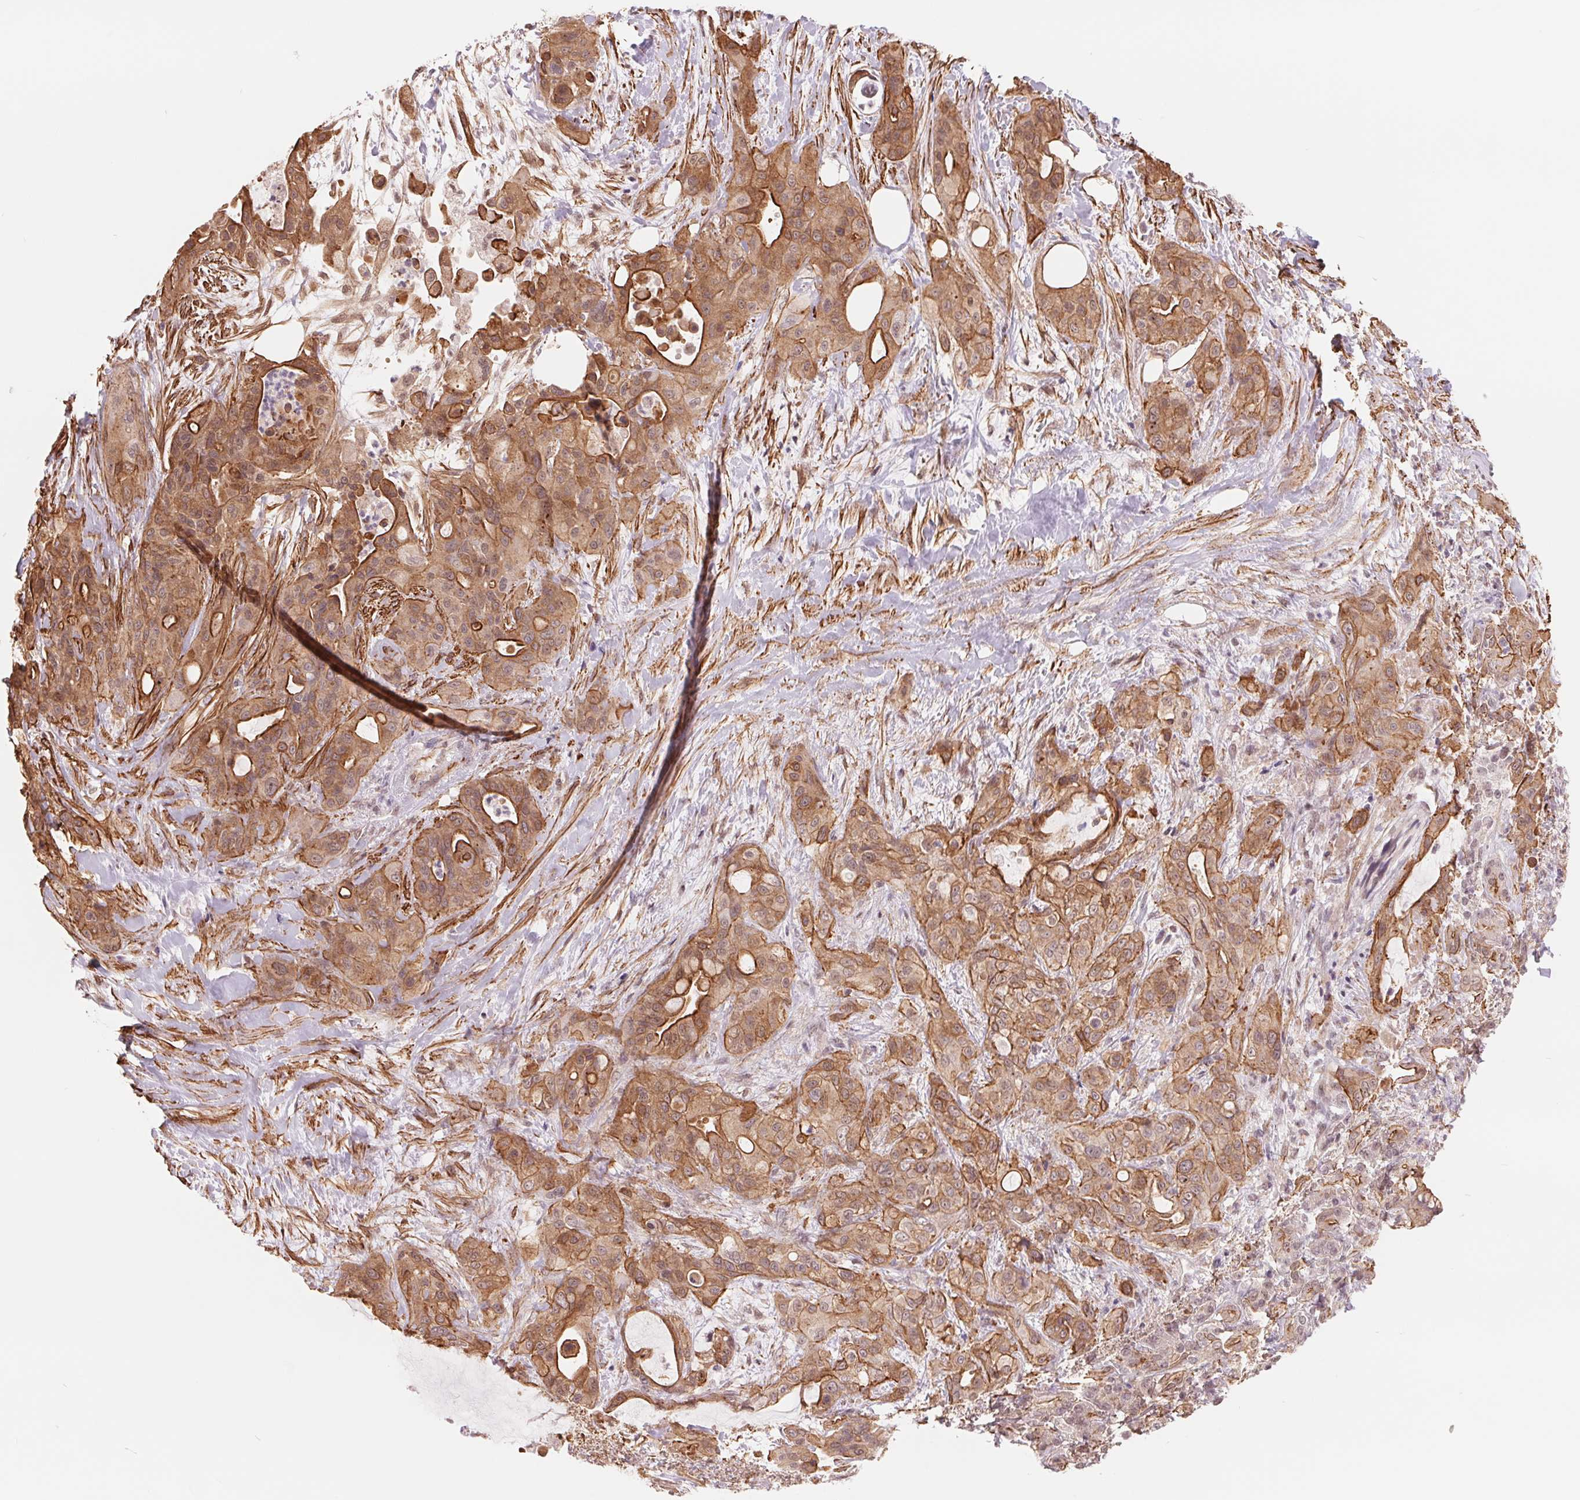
{"staining": {"intensity": "moderate", "quantity": ">75%", "location": "cytoplasmic/membranous,nuclear"}, "tissue": "pancreatic cancer", "cell_type": "Tumor cells", "image_type": "cancer", "snomed": [{"axis": "morphology", "description": "Adenocarcinoma, NOS"}, {"axis": "topography", "description": "Pancreas"}], "caption": "Immunohistochemistry (IHC) staining of pancreatic cancer, which demonstrates medium levels of moderate cytoplasmic/membranous and nuclear expression in about >75% of tumor cells indicating moderate cytoplasmic/membranous and nuclear protein positivity. The staining was performed using DAB (3,3'-diaminobenzidine) (brown) for protein detection and nuclei were counterstained in hematoxylin (blue).", "gene": "BCAT1", "patient": {"sex": "male", "age": 71}}